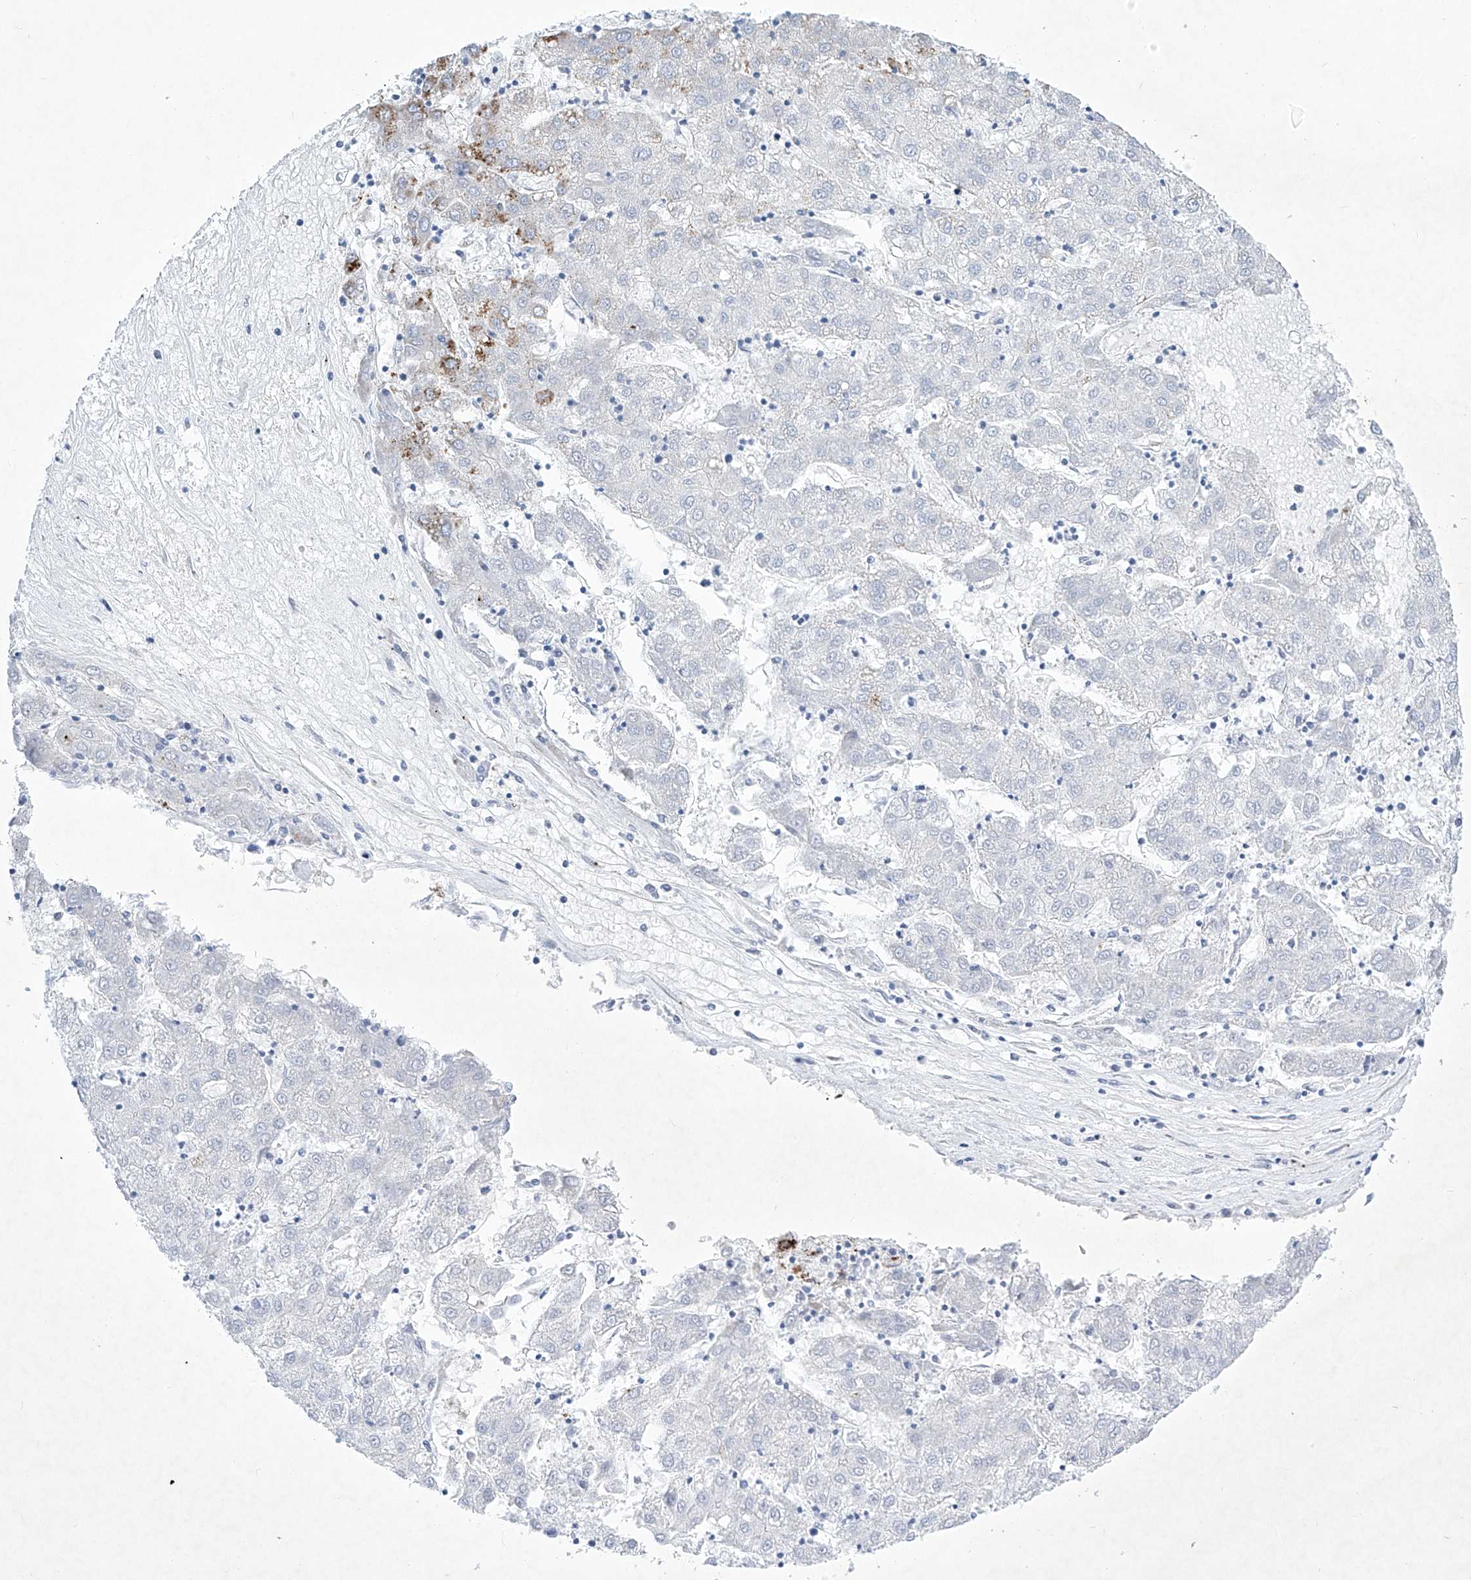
{"staining": {"intensity": "moderate", "quantity": "<25%", "location": "cytoplasmic/membranous"}, "tissue": "liver cancer", "cell_type": "Tumor cells", "image_type": "cancer", "snomed": [{"axis": "morphology", "description": "Carcinoma, Hepatocellular, NOS"}, {"axis": "topography", "description": "Liver"}], "caption": "Immunohistochemical staining of liver hepatocellular carcinoma reveals moderate cytoplasmic/membranous protein positivity in approximately <25% of tumor cells.", "gene": "C1orf87", "patient": {"sex": "male", "age": 72}}